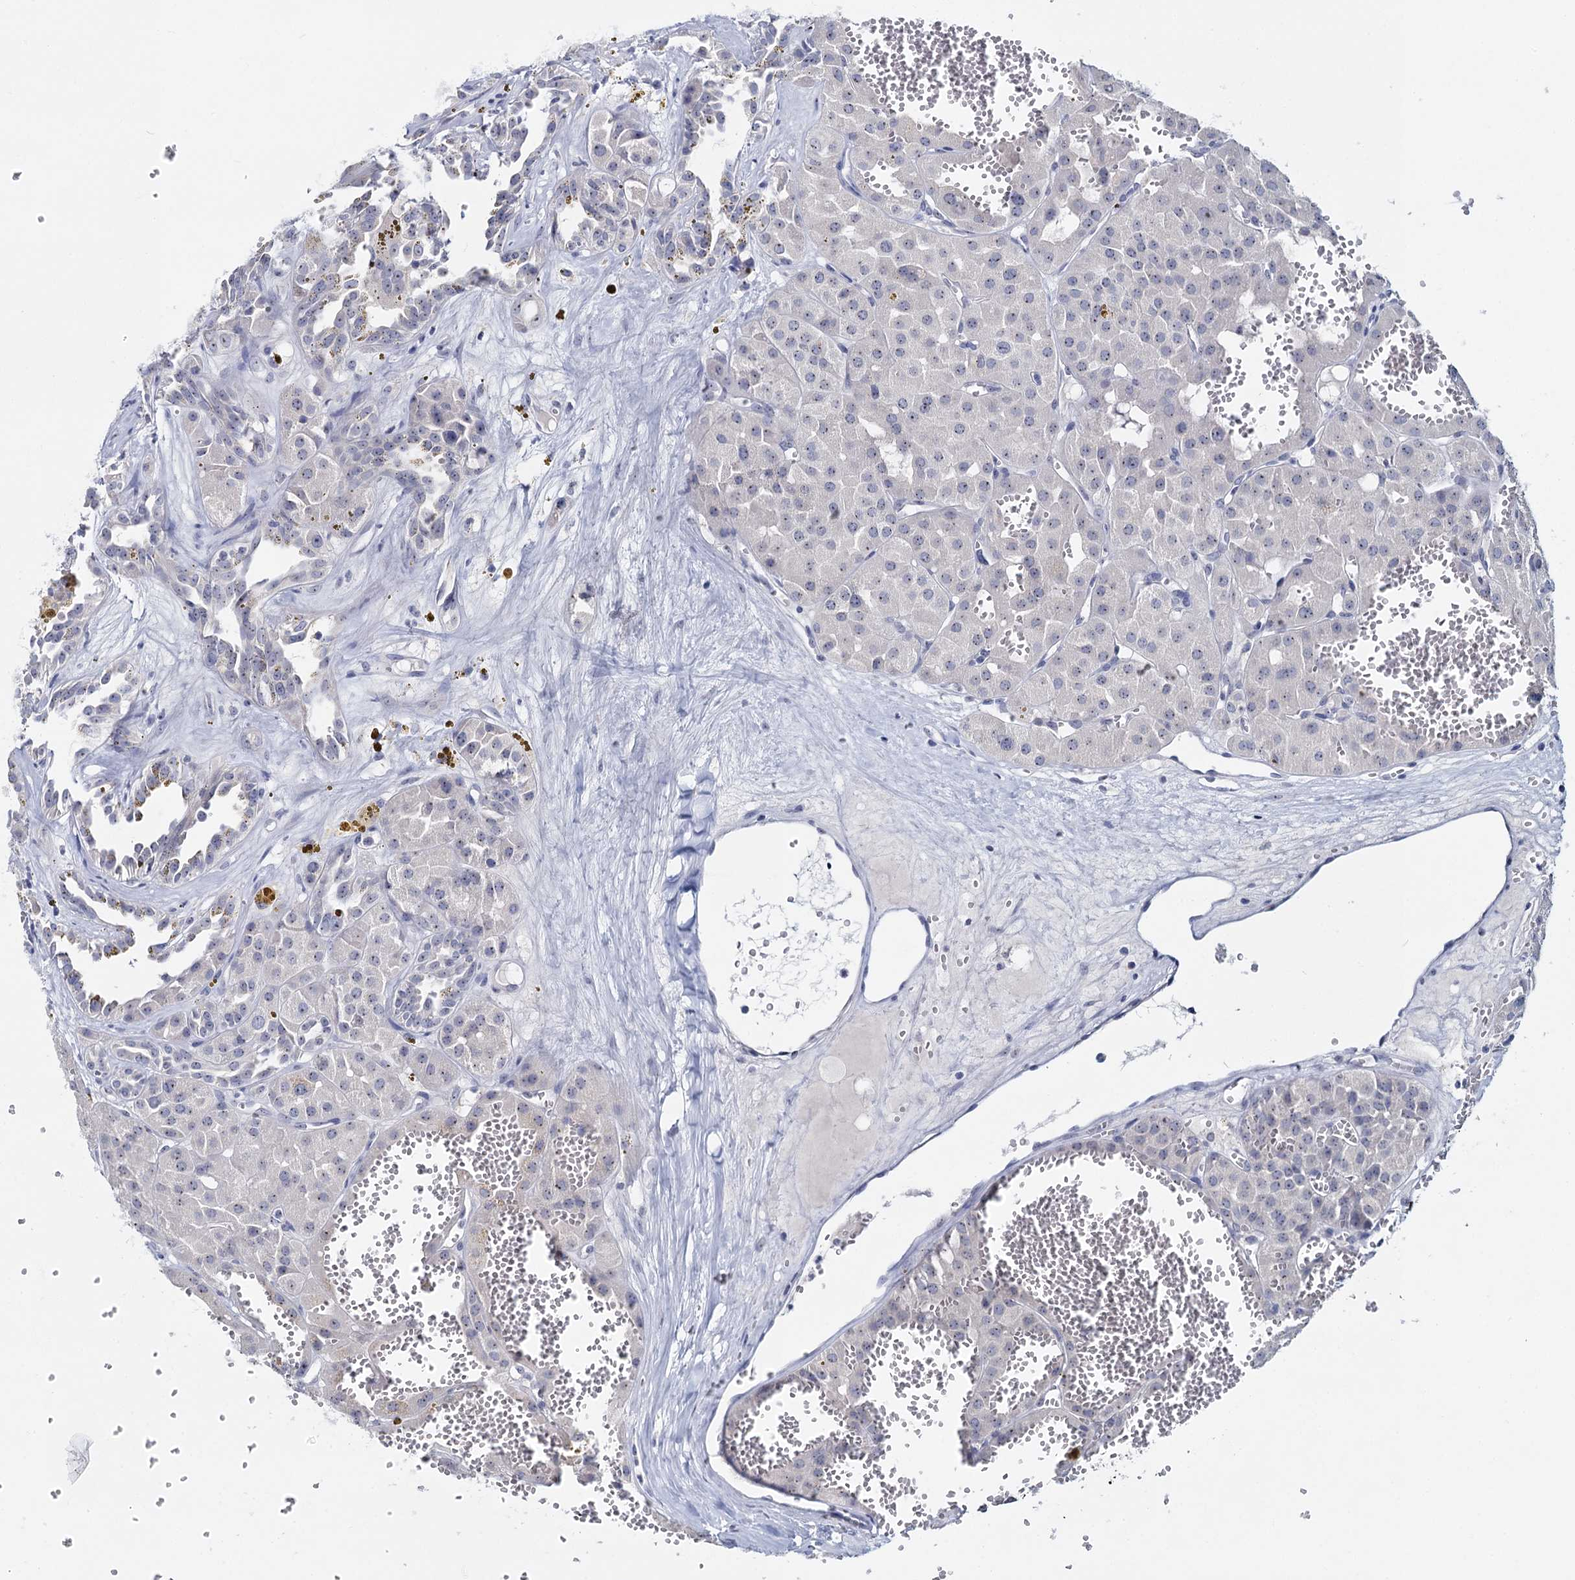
{"staining": {"intensity": "negative", "quantity": "none", "location": "none"}, "tissue": "renal cancer", "cell_type": "Tumor cells", "image_type": "cancer", "snomed": [{"axis": "morphology", "description": "Carcinoma, NOS"}, {"axis": "topography", "description": "Kidney"}], "caption": "High magnification brightfield microscopy of renal cancer (carcinoma) stained with DAB (brown) and counterstained with hematoxylin (blue): tumor cells show no significant positivity.", "gene": "SFN", "patient": {"sex": "female", "age": 75}}